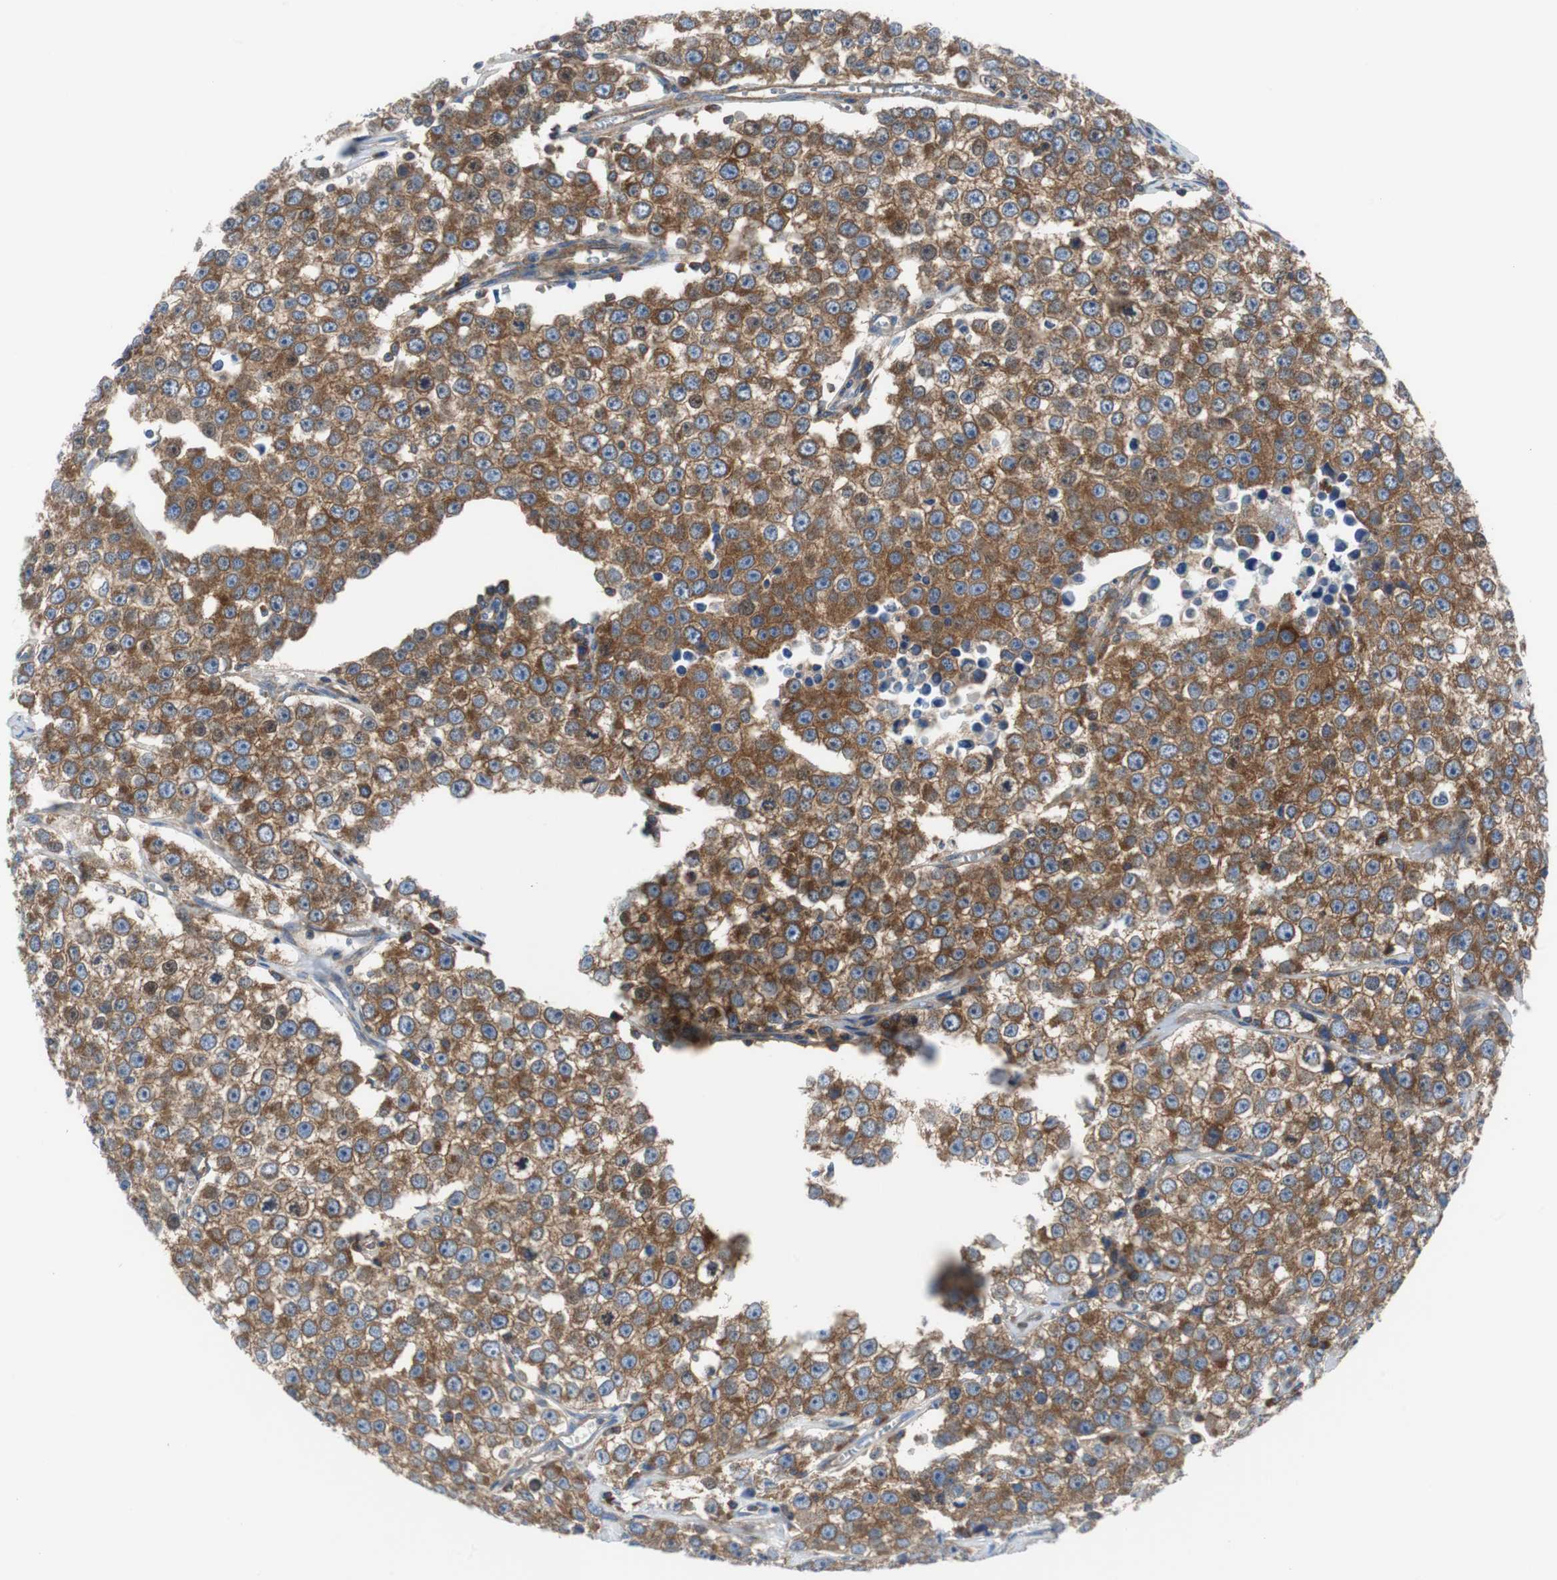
{"staining": {"intensity": "moderate", "quantity": ">75%", "location": "cytoplasmic/membranous"}, "tissue": "testis cancer", "cell_type": "Tumor cells", "image_type": "cancer", "snomed": [{"axis": "morphology", "description": "Seminoma, NOS"}, {"axis": "morphology", "description": "Carcinoma, Embryonal, NOS"}, {"axis": "topography", "description": "Testis"}], "caption": "Protein expression analysis of human testis seminoma reveals moderate cytoplasmic/membranous expression in approximately >75% of tumor cells. Ihc stains the protein of interest in brown and the nuclei are stained blue.", "gene": "BRAF", "patient": {"sex": "male", "age": 52}}